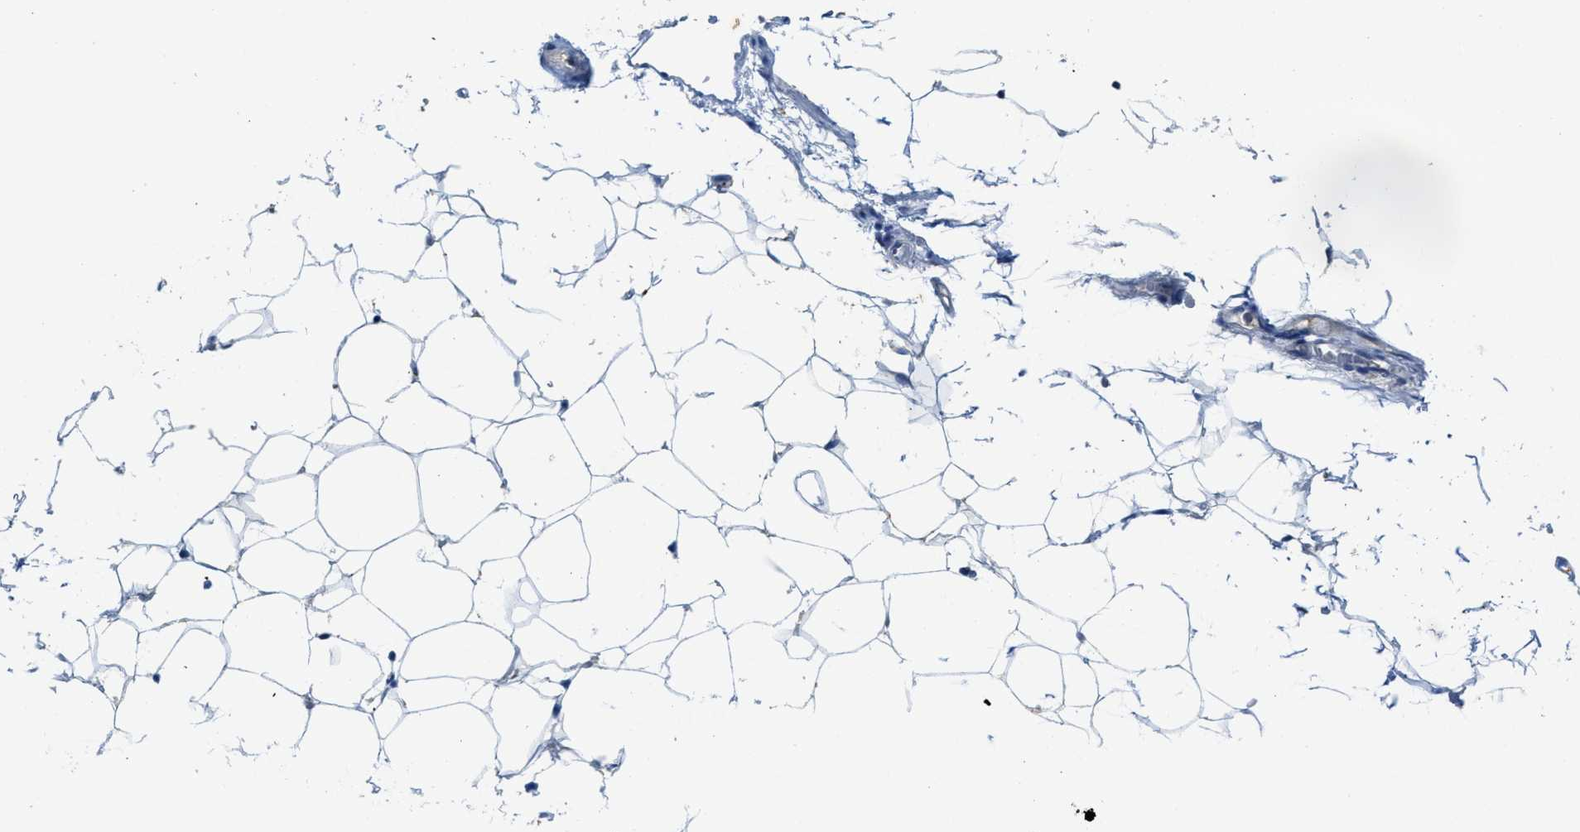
{"staining": {"intensity": "negative", "quantity": "none", "location": "none"}, "tissue": "adipose tissue", "cell_type": "Adipocytes", "image_type": "normal", "snomed": [{"axis": "morphology", "description": "Normal tissue, NOS"}, {"axis": "topography", "description": "Breast"}, {"axis": "topography", "description": "Soft tissue"}], "caption": "Adipose tissue stained for a protein using immunohistochemistry (IHC) displays no positivity adipocytes.", "gene": "SLCO2A1", "patient": {"sex": "female", "age": 75}}